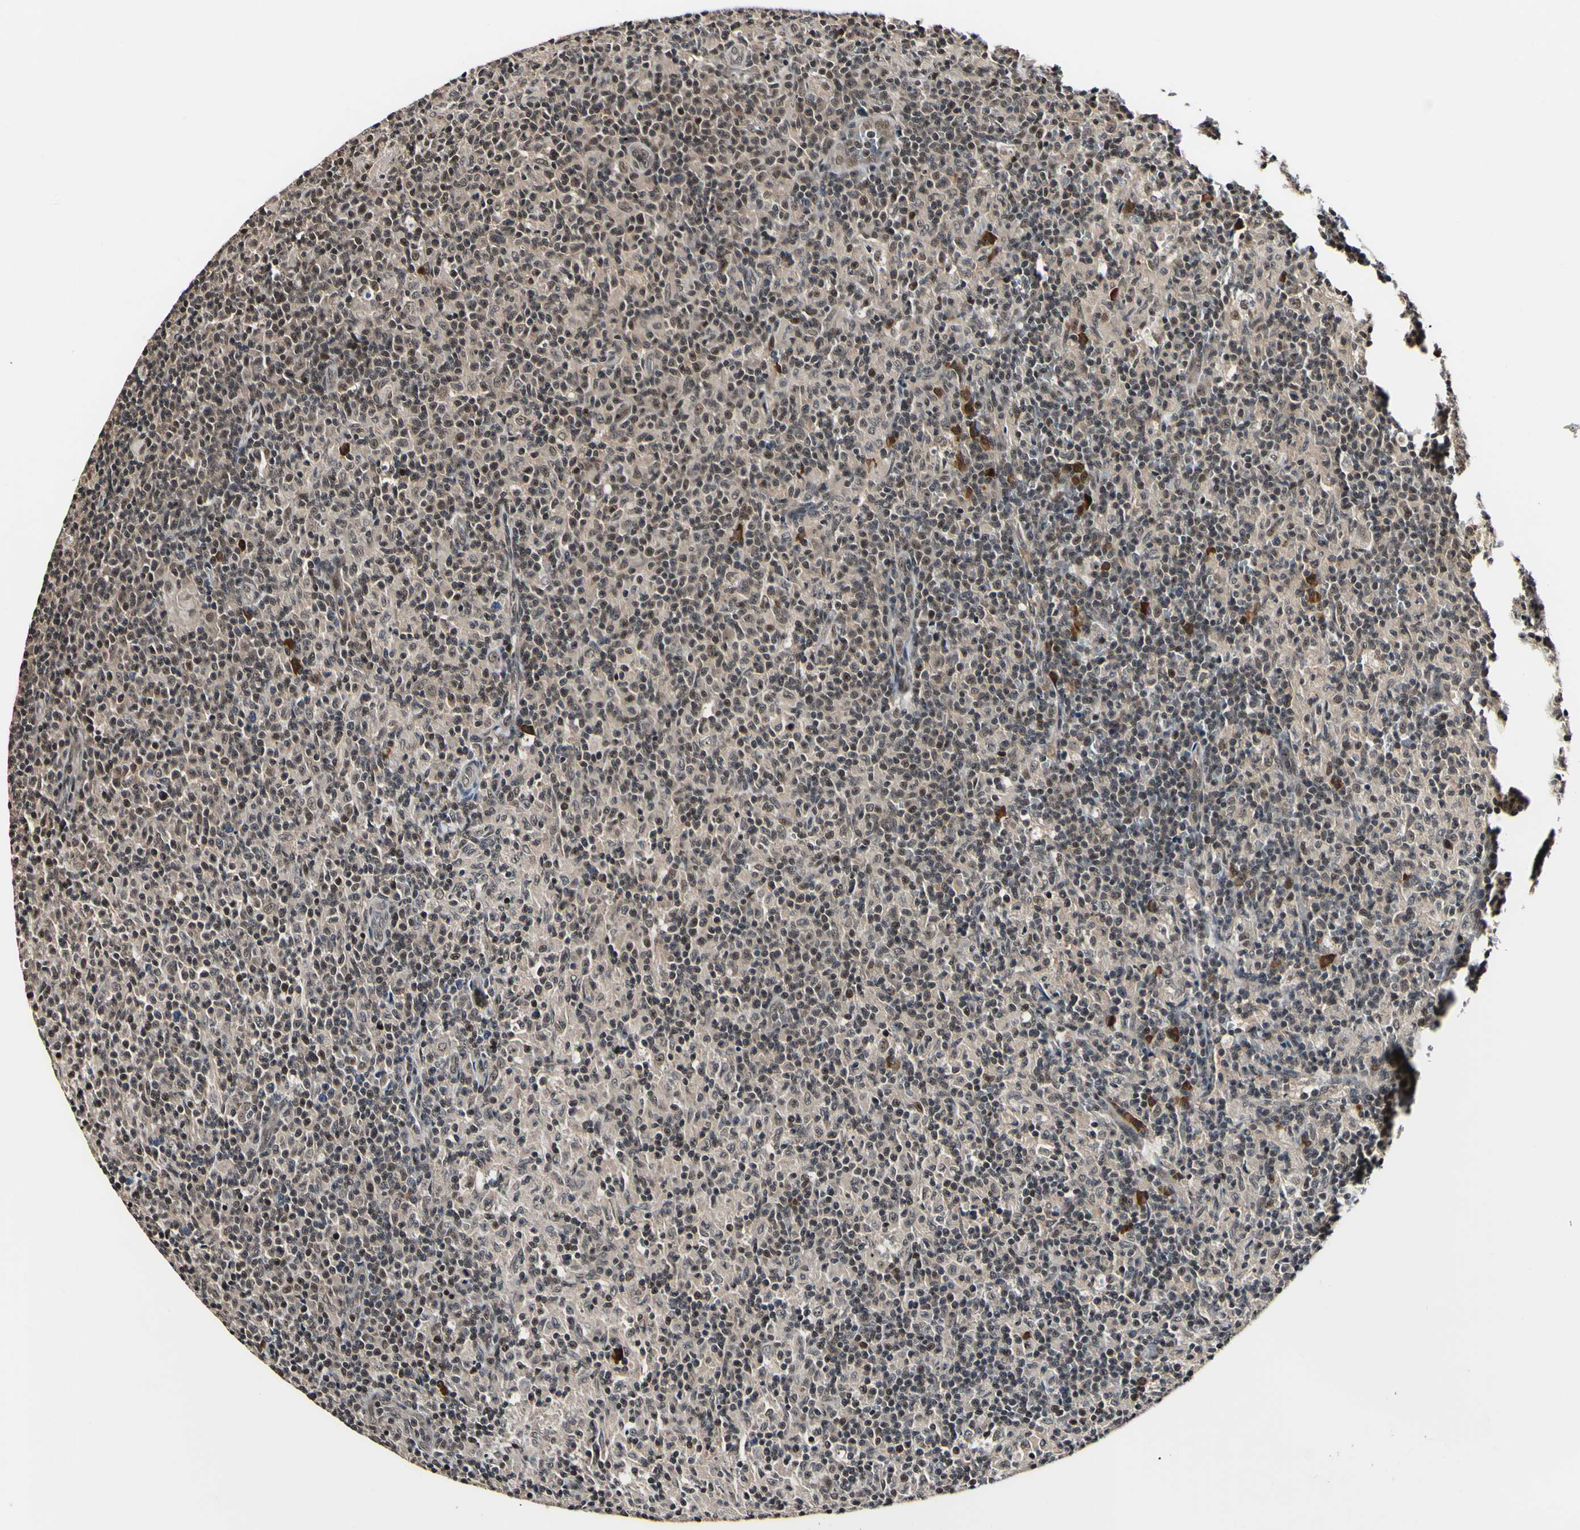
{"staining": {"intensity": "weak", "quantity": ">75%", "location": "cytoplasmic/membranous,nuclear"}, "tissue": "lymph node", "cell_type": "Germinal center cells", "image_type": "normal", "snomed": [{"axis": "morphology", "description": "Normal tissue, NOS"}, {"axis": "morphology", "description": "Inflammation, NOS"}, {"axis": "topography", "description": "Lymph node"}], "caption": "The immunohistochemical stain shows weak cytoplasmic/membranous,nuclear staining in germinal center cells of normal lymph node.", "gene": "PSMD10", "patient": {"sex": "male", "age": 55}}